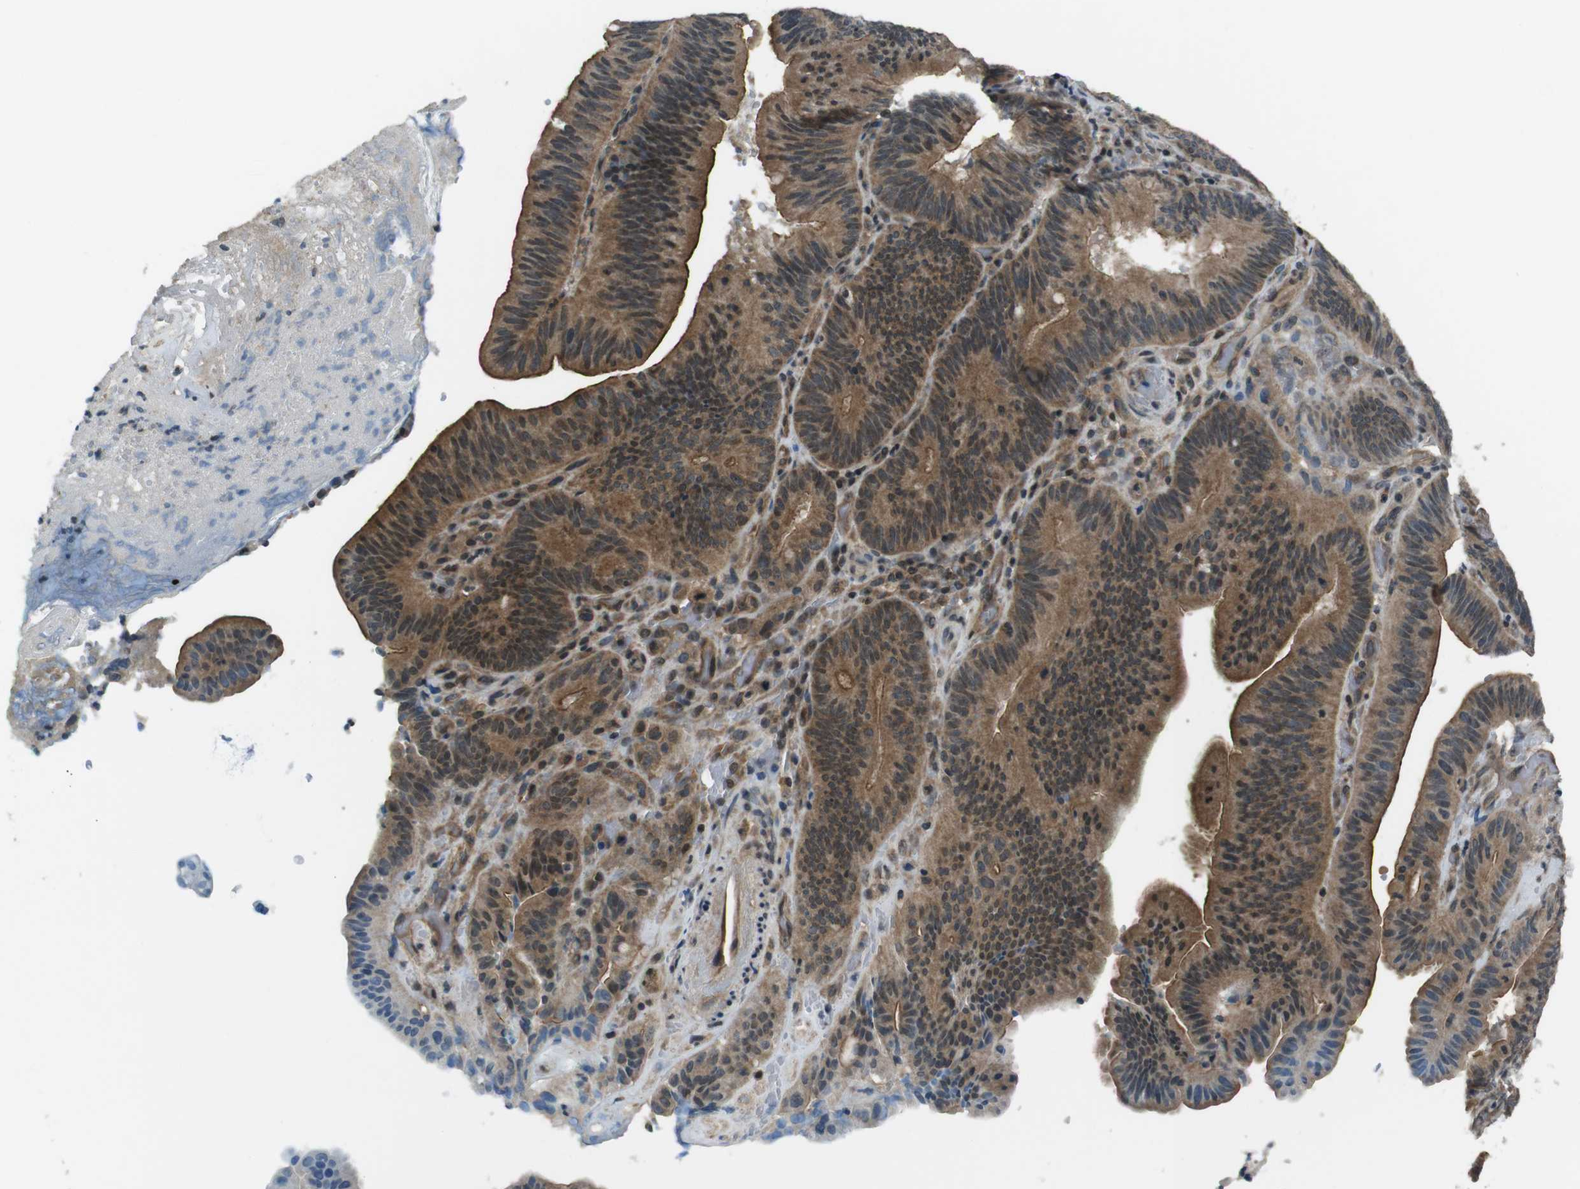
{"staining": {"intensity": "strong", "quantity": ">75%", "location": "cytoplasmic/membranous,nuclear"}, "tissue": "pancreatic cancer", "cell_type": "Tumor cells", "image_type": "cancer", "snomed": [{"axis": "morphology", "description": "Adenocarcinoma, NOS"}, {"axis": "topography", "description": "Pancreas"}], "caption": "Strong cytoplasmic/membranous and nuclear protein staining is appreciated in approximately >75% of tumor cells in pancreatic adenocarcinoma. (Brightfield microscopy of DAB IHC at high magnification).", "gene": "TIAM2", "patient": {"sex": "male", "age": 82}}